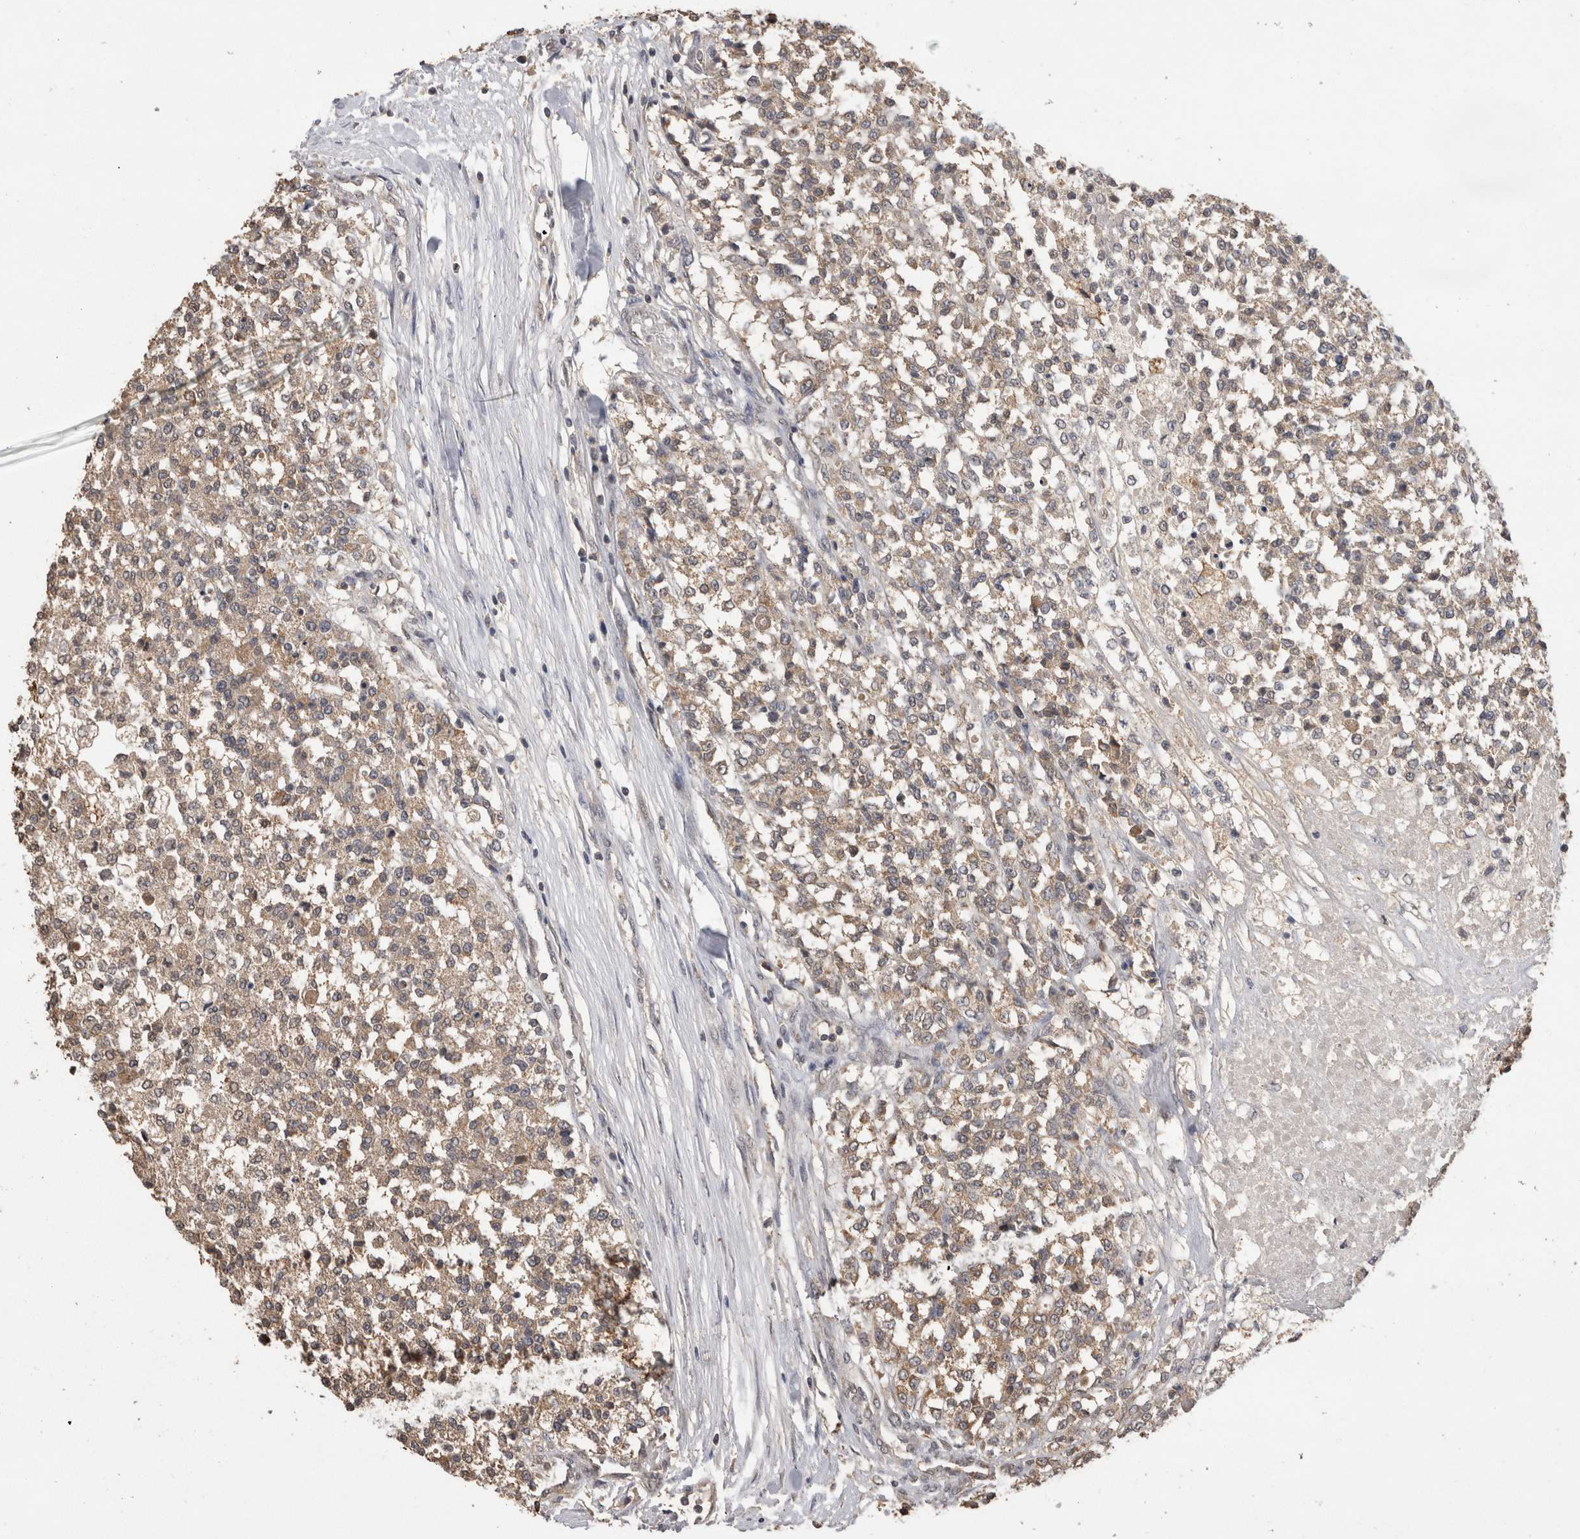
{"staining": {"intensity": "weak", "quantity": ">75%", "location": "cytoplasmic/membranous"}, "tissue": "testis cancer", "cell_type": "Tumor cells", "image_type": "cancer", "snomed": [{"axis": "morphology", "description": "Seminoma, NOS"}, {"axis": "topography", "description": "Testis"}], "caption": "Immunohistochemical staining of human seminoma (testis) exhibits low levels of weak cytoplasmic/membranous protein expression in about >75% of tumor cells.", "gene": "PREP", "patient": {"sex": "male", "age": 59}}